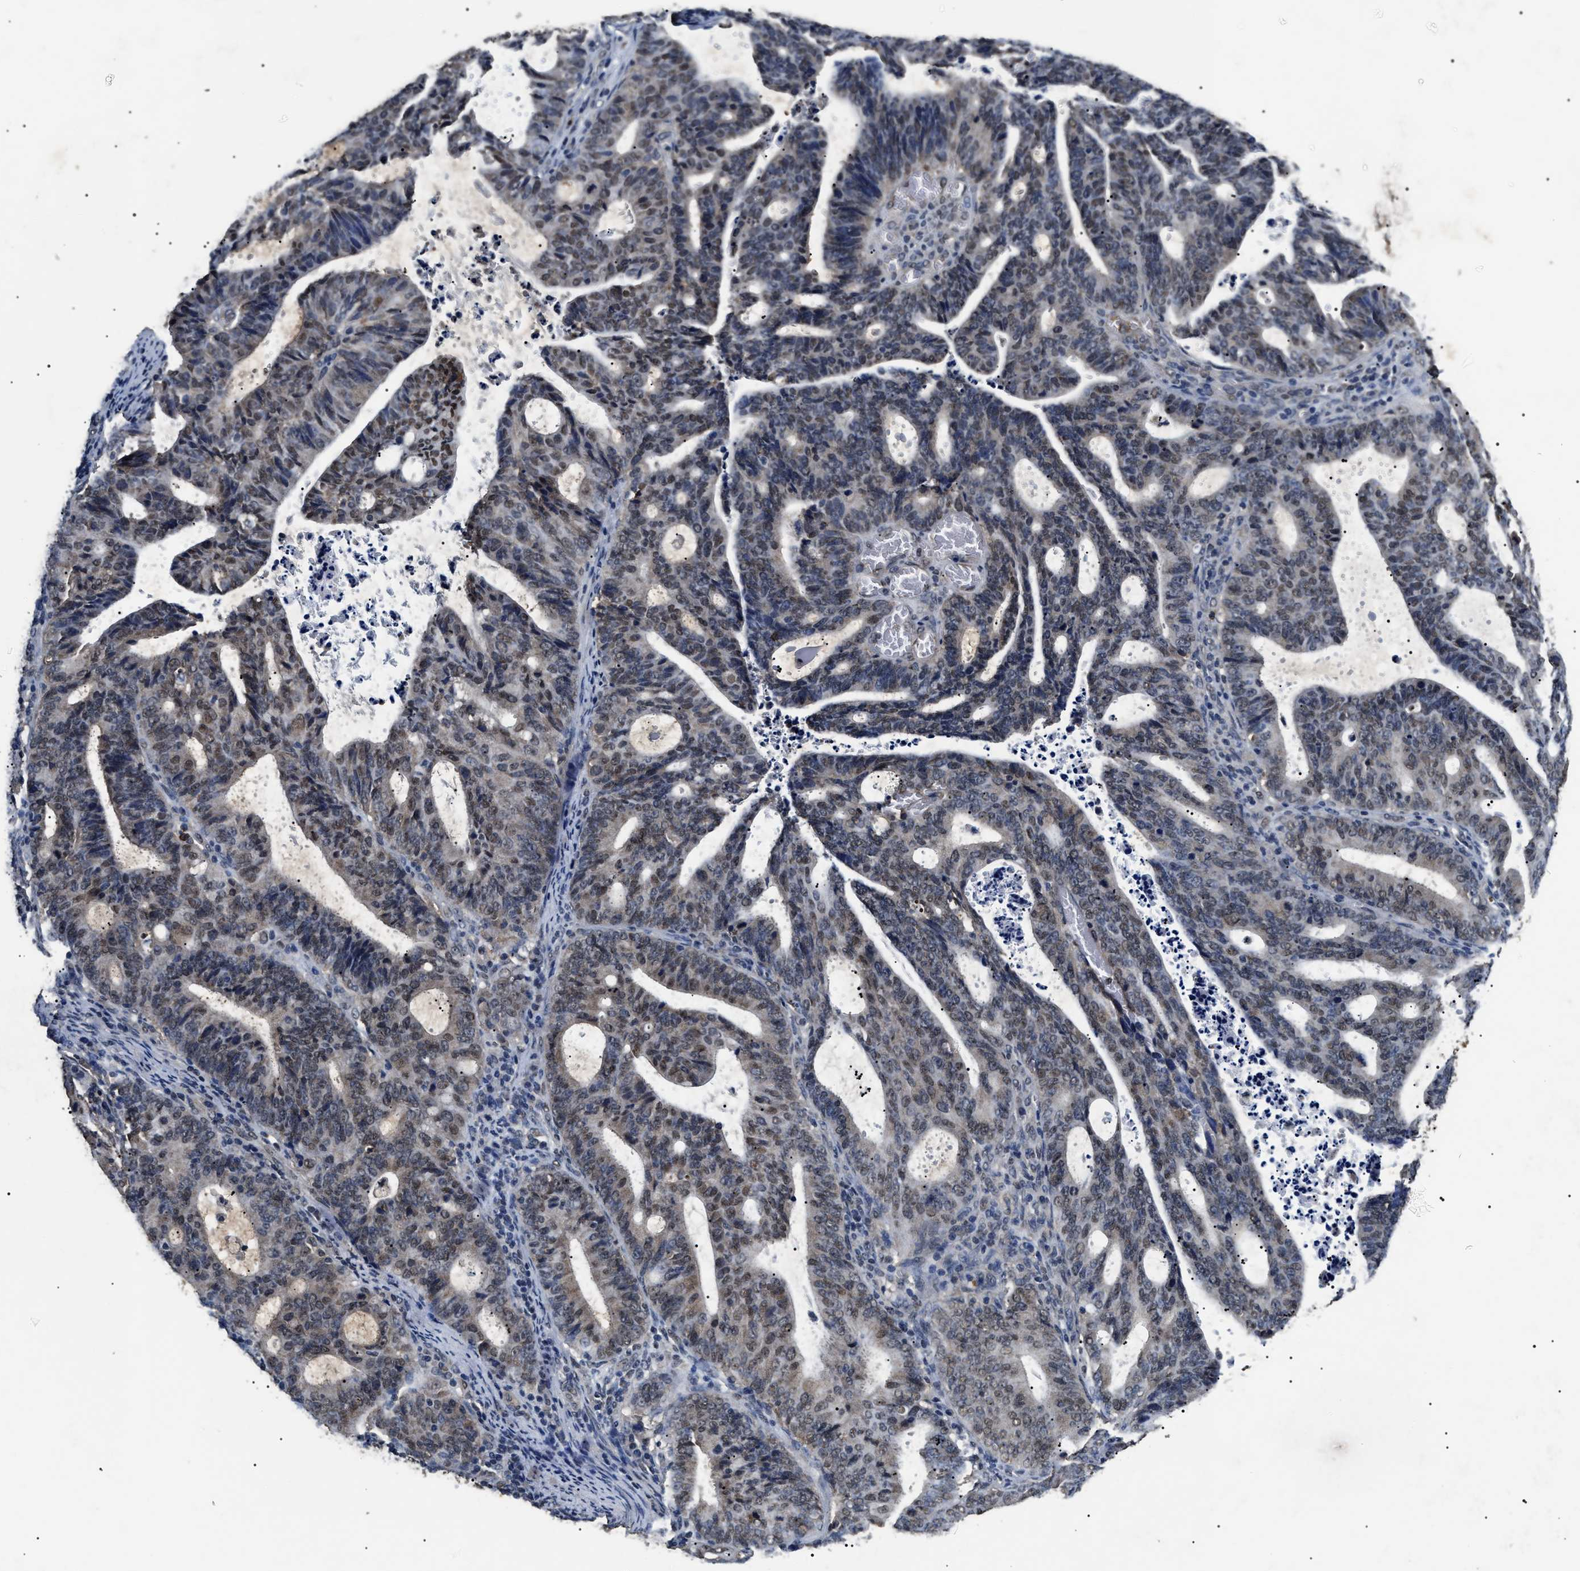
{"staining": {"intensity": "weak", "quantity": "25%-75%", "location": "nuclear"}, "tissue": "endometrial cancer", "cell_type": "Tumor cells", "image_type": "cancer", "snomed": [{"axis": "morphology", "description": "Adenocarcinoma, NOS"}, {"axis": "topography", "description": "Uterus"}], "caption": "Endometrial adenocarcinoma stained with a protein marker exhibits weak staining in tumor cells.", "gene": "ANP32E", "patient": {"sex": "female", "age": 83}}